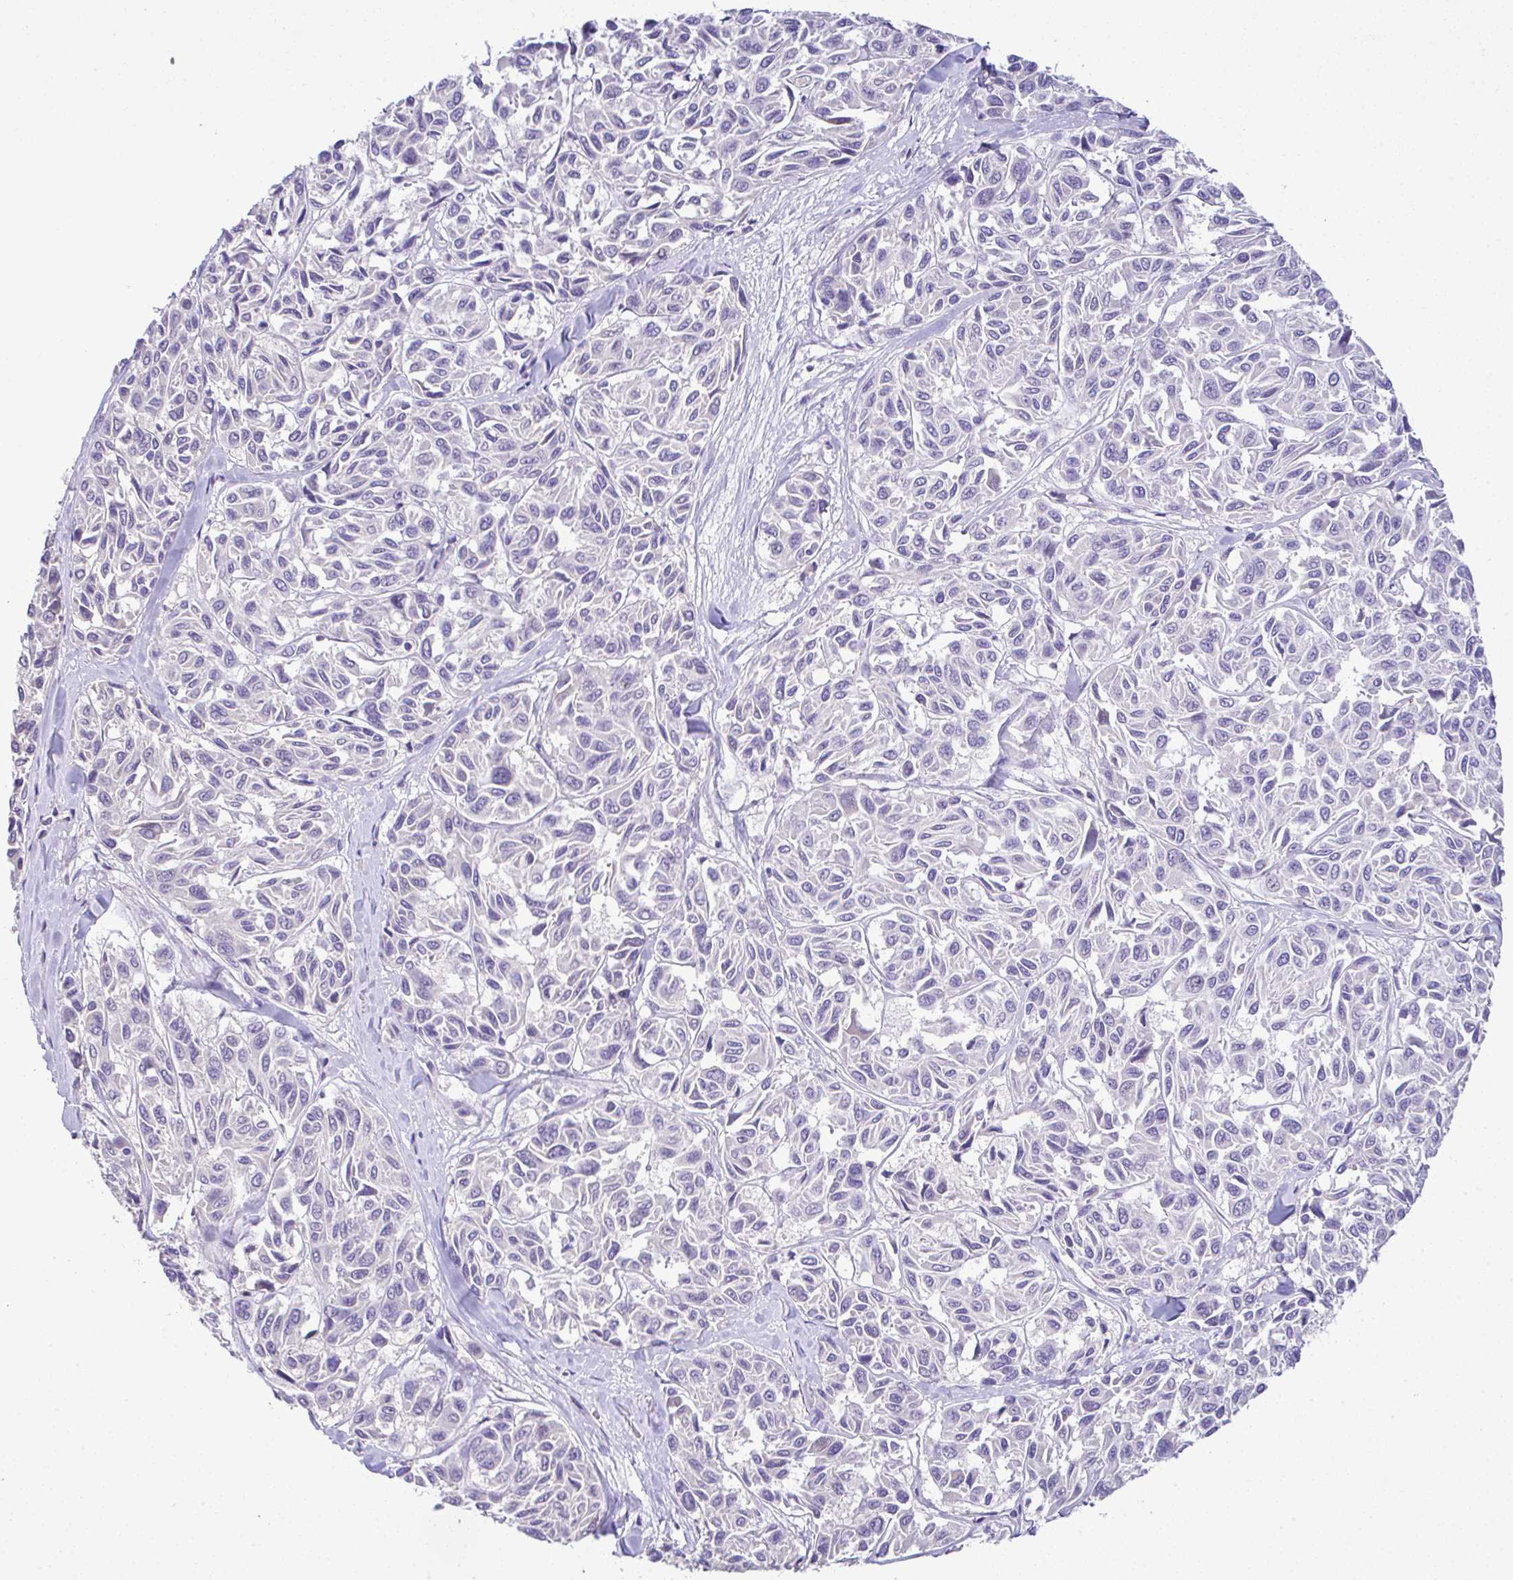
{"staining": {"intensity": "negative", "quantity": "none", "location": "none"}, "tissue": "melanoma", "cell_type": "Tumor cells", "image_type": "cancer", "snomed": [{"axis": "morphology", "description": "Malignant melanoma, NOS"}, {"axis": "topography", "description": "Skin"}], "caption": "DAB immunohistochemical staining of human malignant melanoma shows no significant expression in tumor cells. Nuclei are stained in blue.", "gene": "CTU1", "patient": {"sex": "female", "age": 66}}